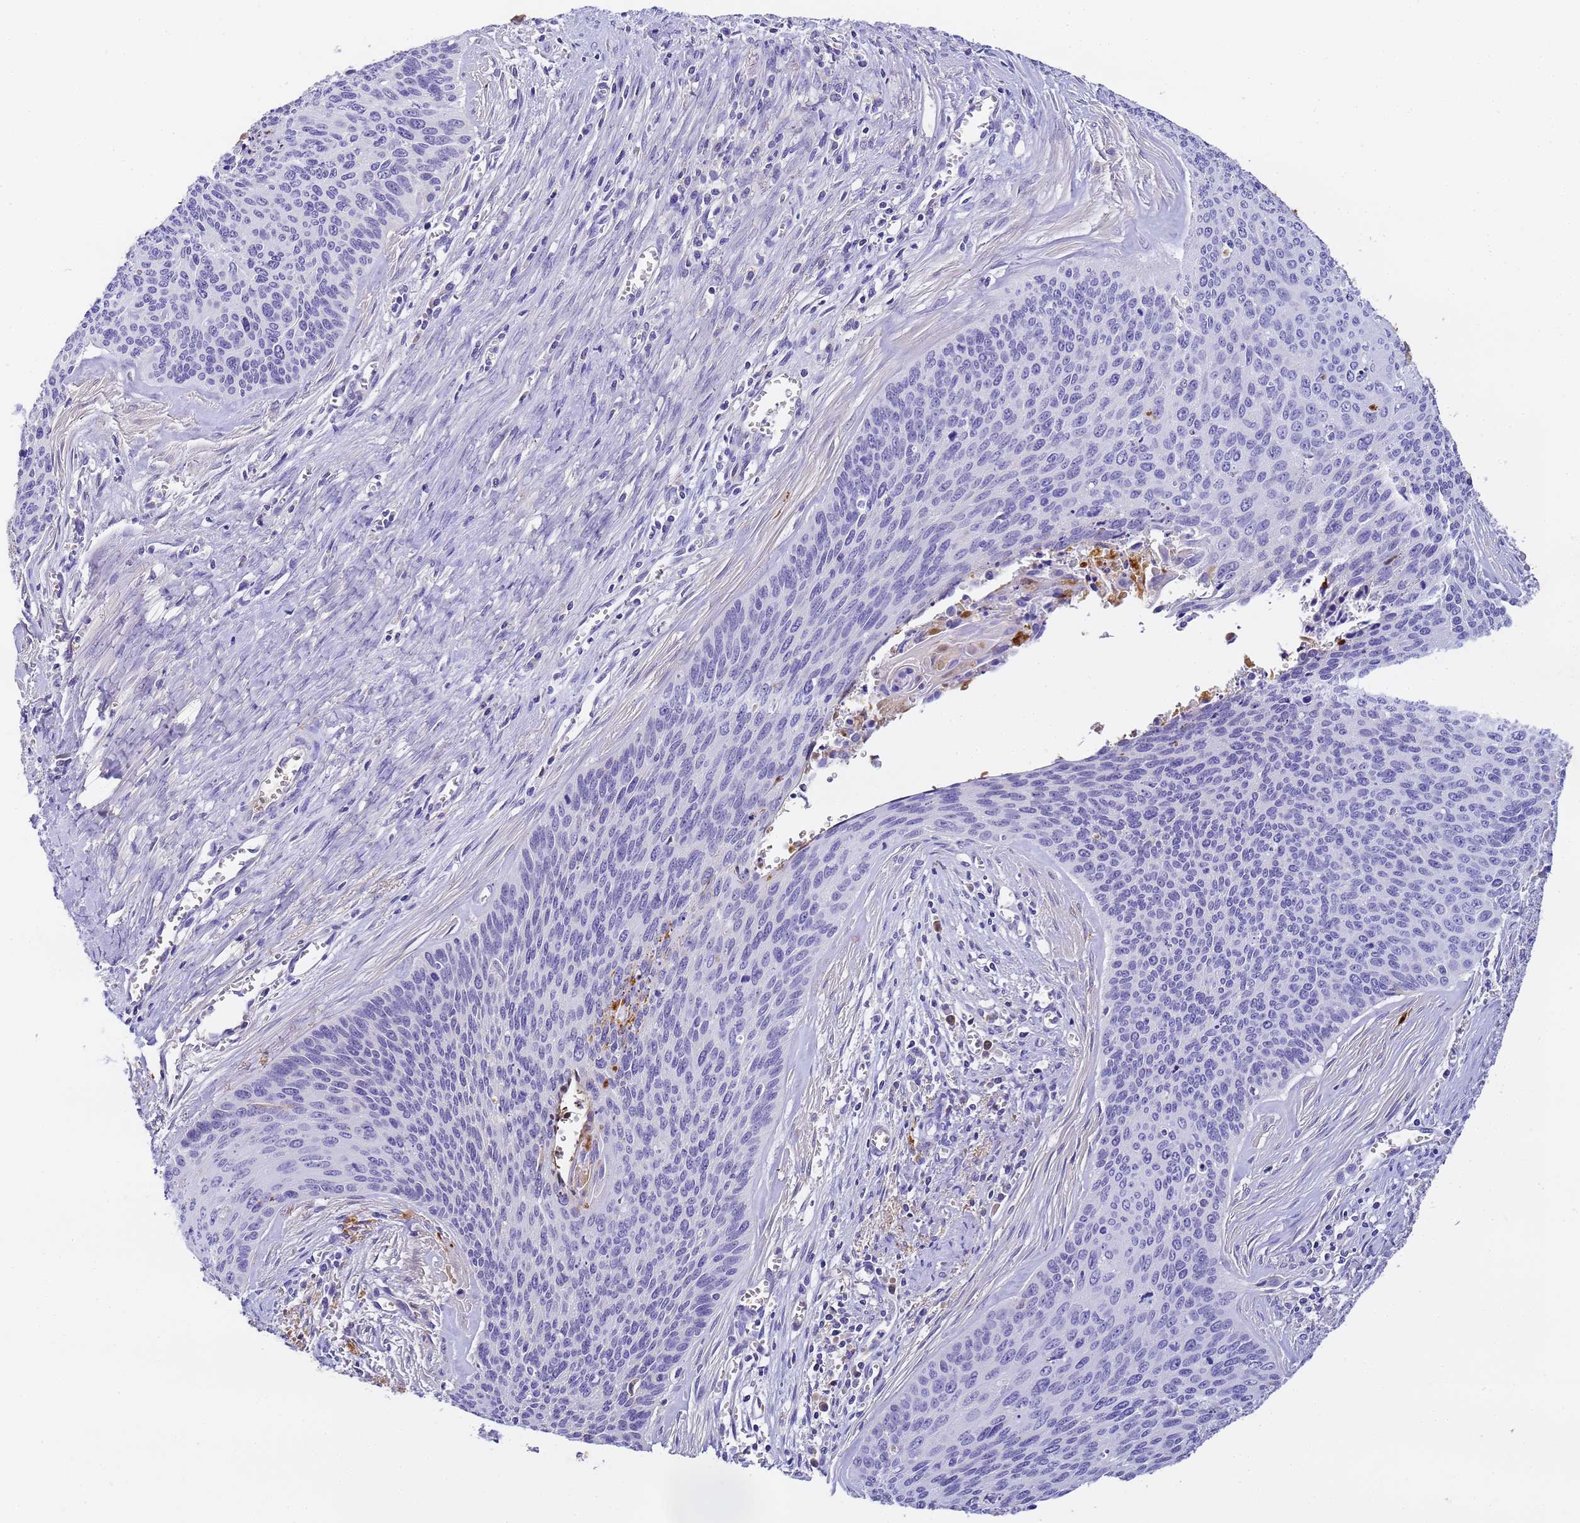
{"staining": {"intensity": "negative", "quantity": "none", "location": "none"}, "tissue": "cervical cancer", "cell_type": "Tumor cells", "image_type": "cancer", "snomed": [{"axis": "morphology", "description": "Squamous cell carcinoma, NOS"}, {"axis": "topography", "description": "Cervix"}], "caption": "This histopathology image is of squamous cell carcinoma (cervical) stained with immunohistochemistry (IHC) to label a protein in brown with the nuclei are counter-stained blue. There is no staining in tumor cells.", "gene": "CFHR2", "patient": {"sex": "female", "age": 55}}